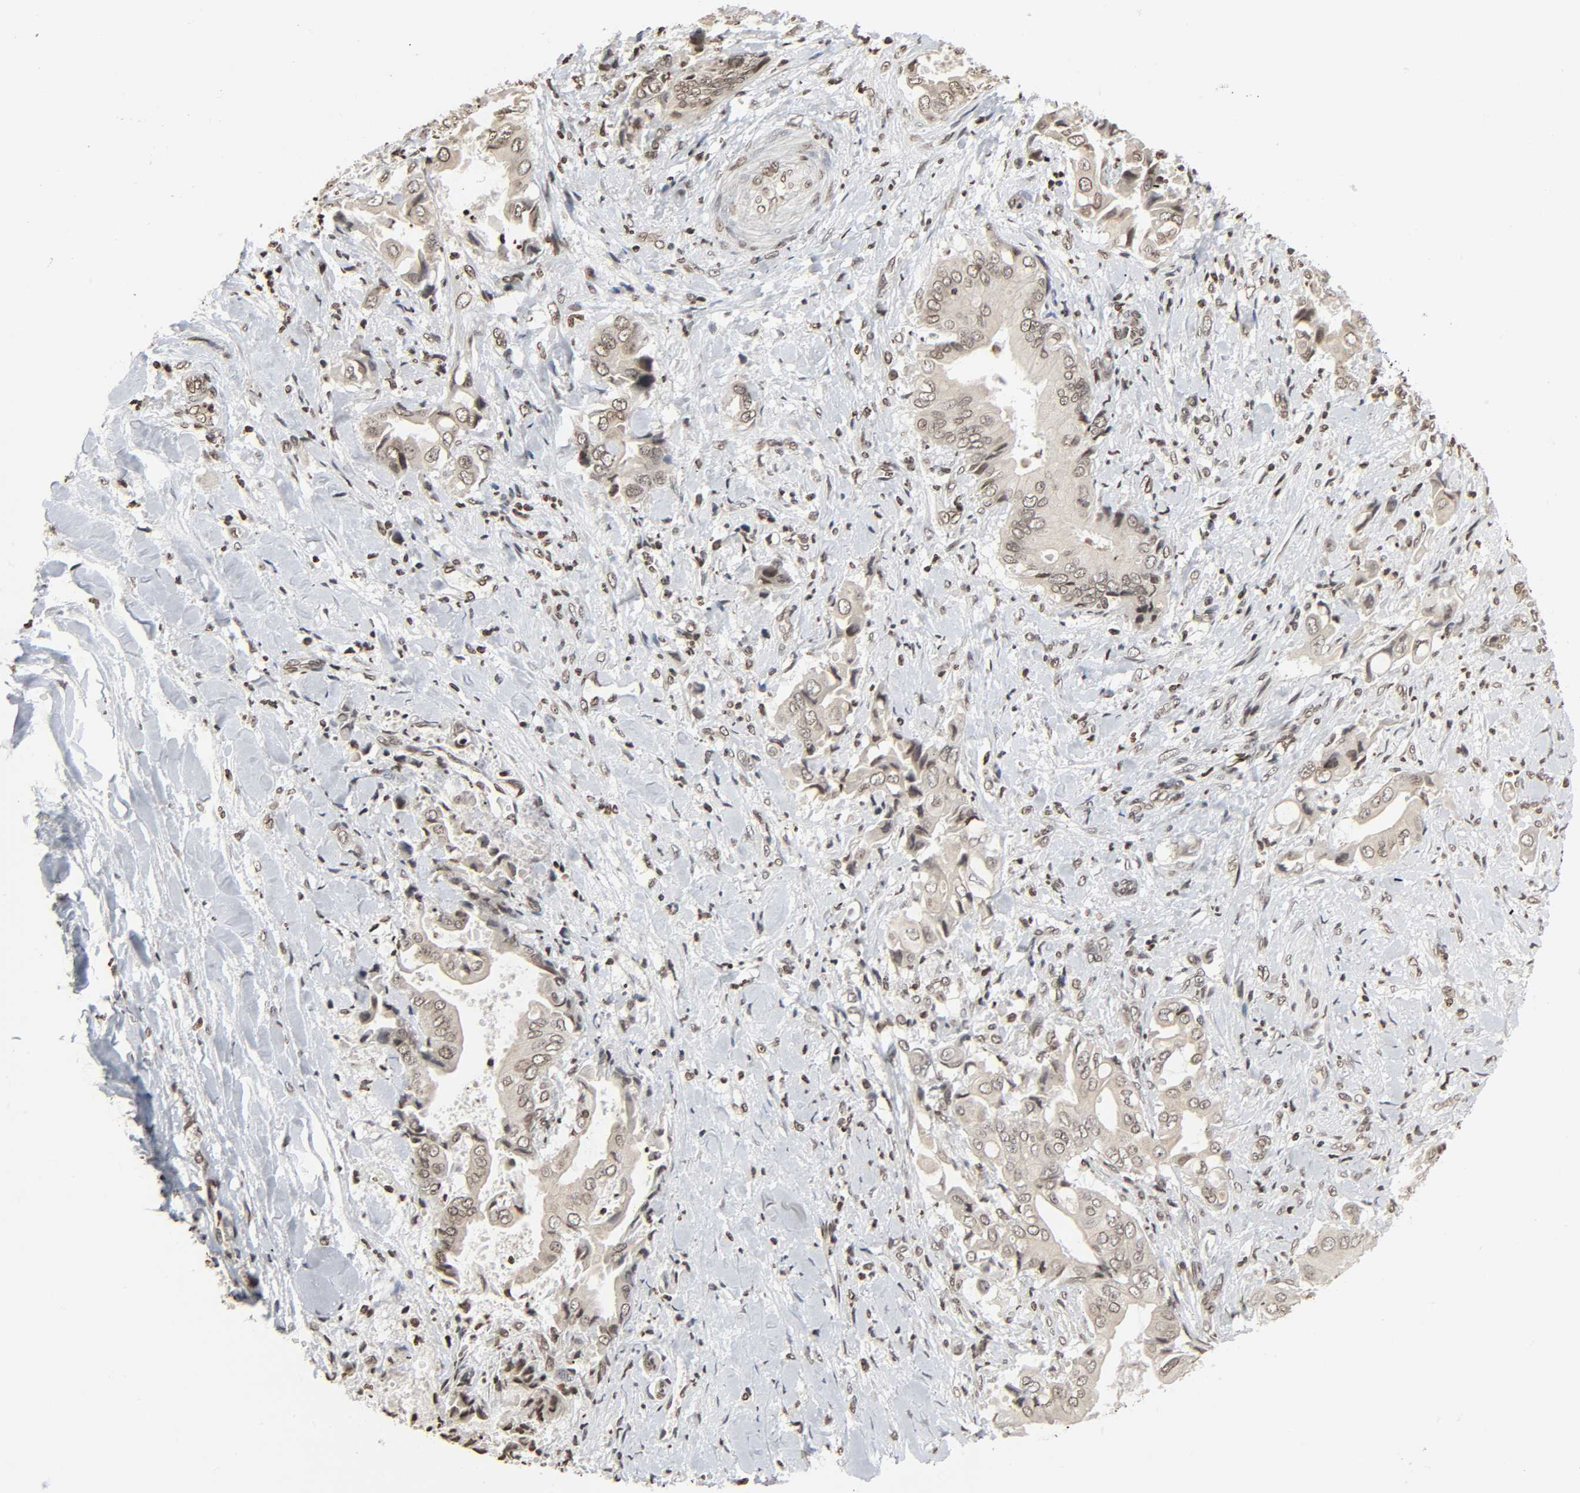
{"staining": {"intensity": "weak", "quantity": ">75%", "location": "nuclear"}, "tissue": "liver cancer", "cell_type": "Tumor cells", "image_type": "cancer", "snomed": [{"axis": "morphology", "description": "Cholangiocarcinoma"}, {"axis": "topography", "description": "Liver"}], "caption": "A high-resolution image shows immunohistochemistry staining of liver cholangiocarcinoma, which displays weak nuclear expression in about >75% of tumor cells.", "gene": "ELAVL1", "patient": {"sex": "male", "age": 58}}